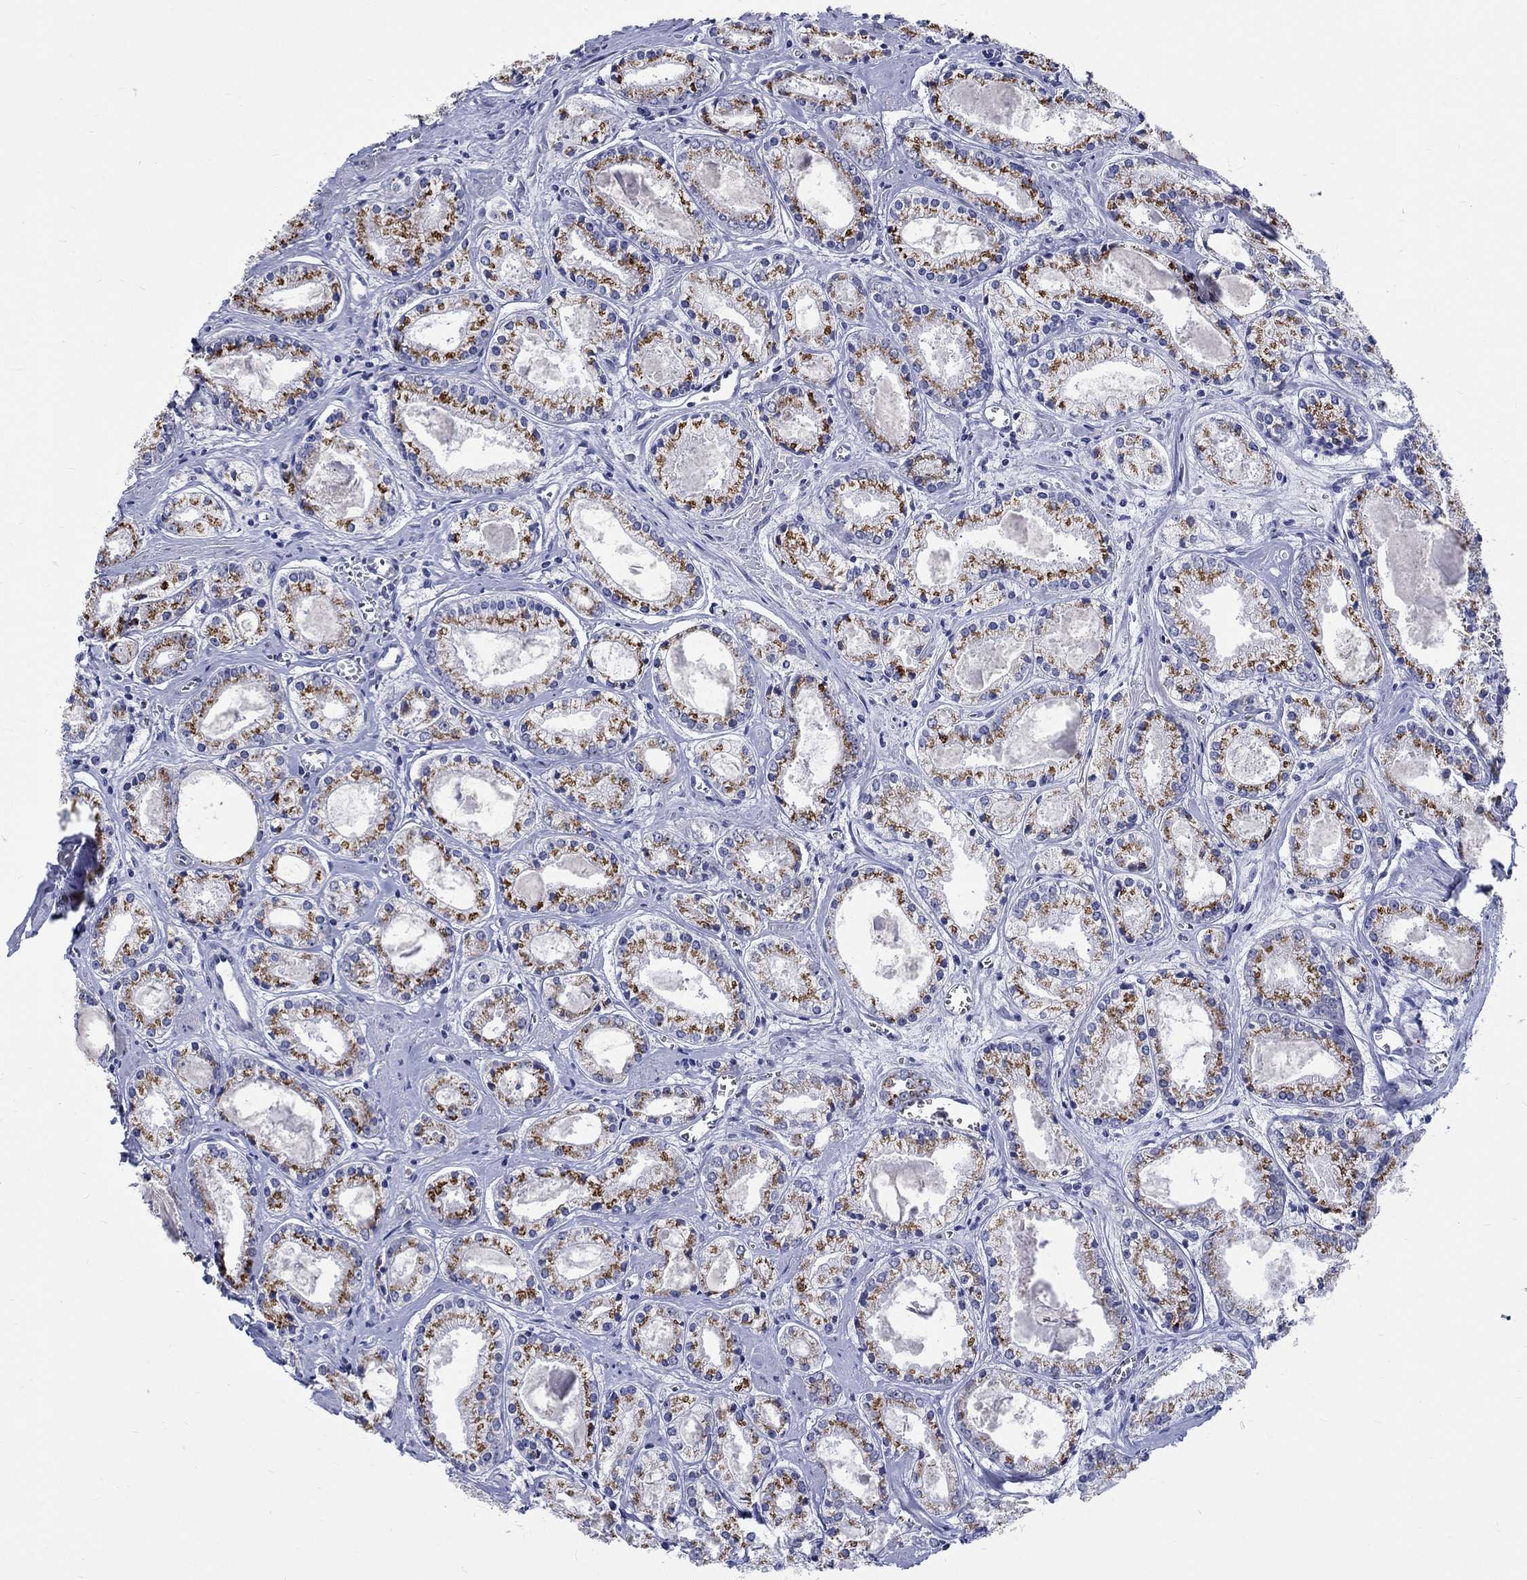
{"staining": {"intensity": "strong", "quantity": "25%-75%", "location": "cytoplasmic/membranous"}, "tissue": "prostate cancer", "cell_type": "Tumor cells", "image_type": "cancer", "snomed": [{"axis": "morphology", "description": "Adenocarcinoma, NOS"}, {"axis": "topography", "description": "Prostate"}], "caption": "Immunohistochemical staining of prostate adenocarcinoma reveals strong cytoplasmic/membranous protein expression in about 25%-75% of tumor cells.", "gene": "ST6GALNAC1", "patient": {"sex": "male", "age": 72}}